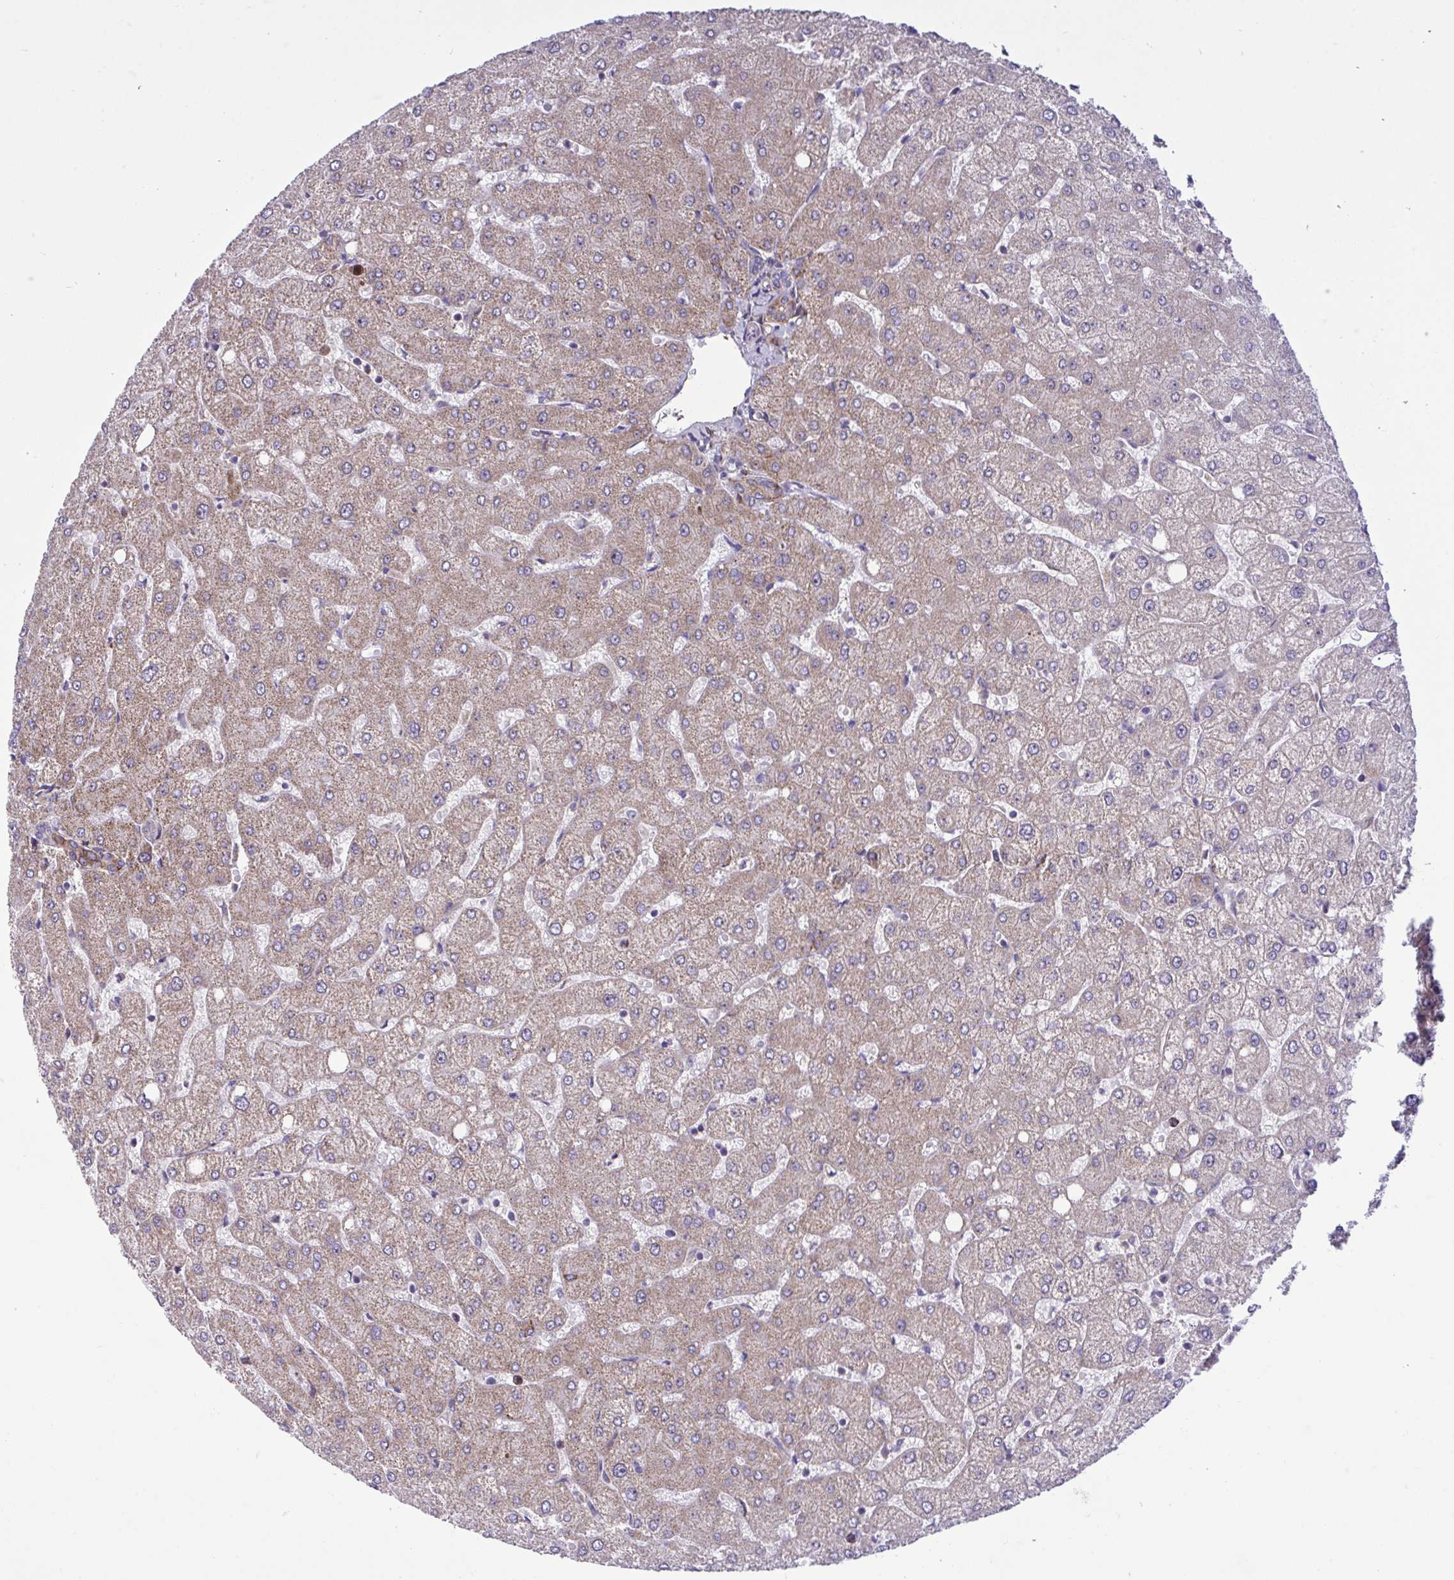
{"staining": {"intensity": "weak", "quantity": ">75%", "location": "cytoplasmic/membranous"}, "tissue": "liver", "cell_type": "Cholangiocytes", "image_type": "normal", "snomed": [{"axis": "morphology", "description": "Normal tissue, NOS"}, {"axis": "topography", "description": "Liver"}], "caption": "Protein staining demonstrates weak cytoplasmic/membranous positivity in approximately >75% of cholangiocytes in normal liver.", "gene": "CD101", "patient": {"sex": "female", "age": 54}}